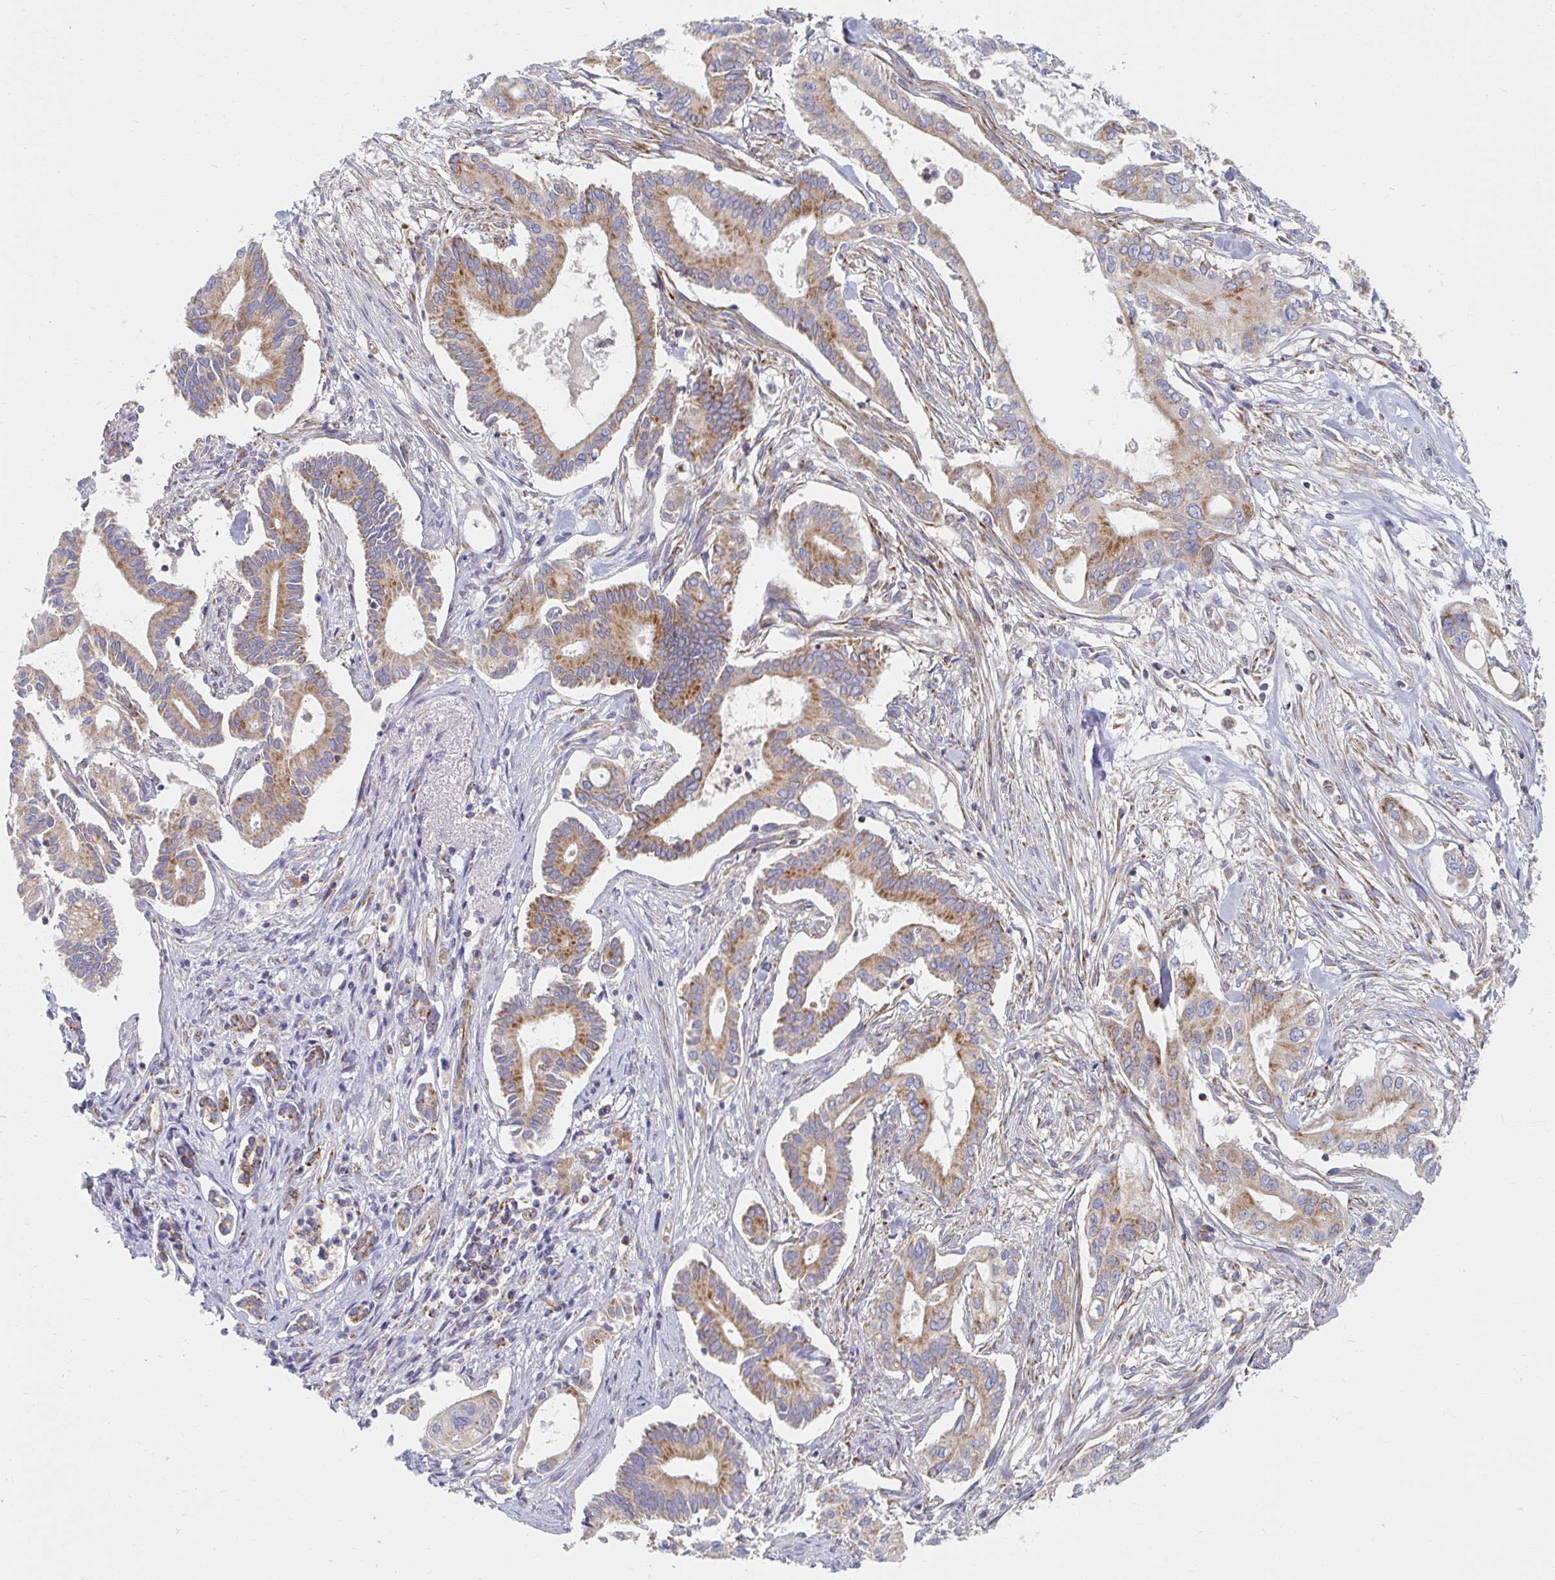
{"staining": {"intensity": "moderate", "quantity": ">75%", "location": "cytoplasmic/membranous"}, "tissue": "pancreatic cancer", "cell_type": "Tumor cells", "image_type": "cancer", "snomed": [{"axis": "morphology", "description": "Adenocarcinoma, NOS"}, {"axis": "topography", "description": "Pancreas"}], "caption": "Pancreatic adenocarcinoma stained with a protein marker demonstrates moderate staining in tumor cells.", "gene": "MAVS", "patient": {"sex": "female", "age": 68}}